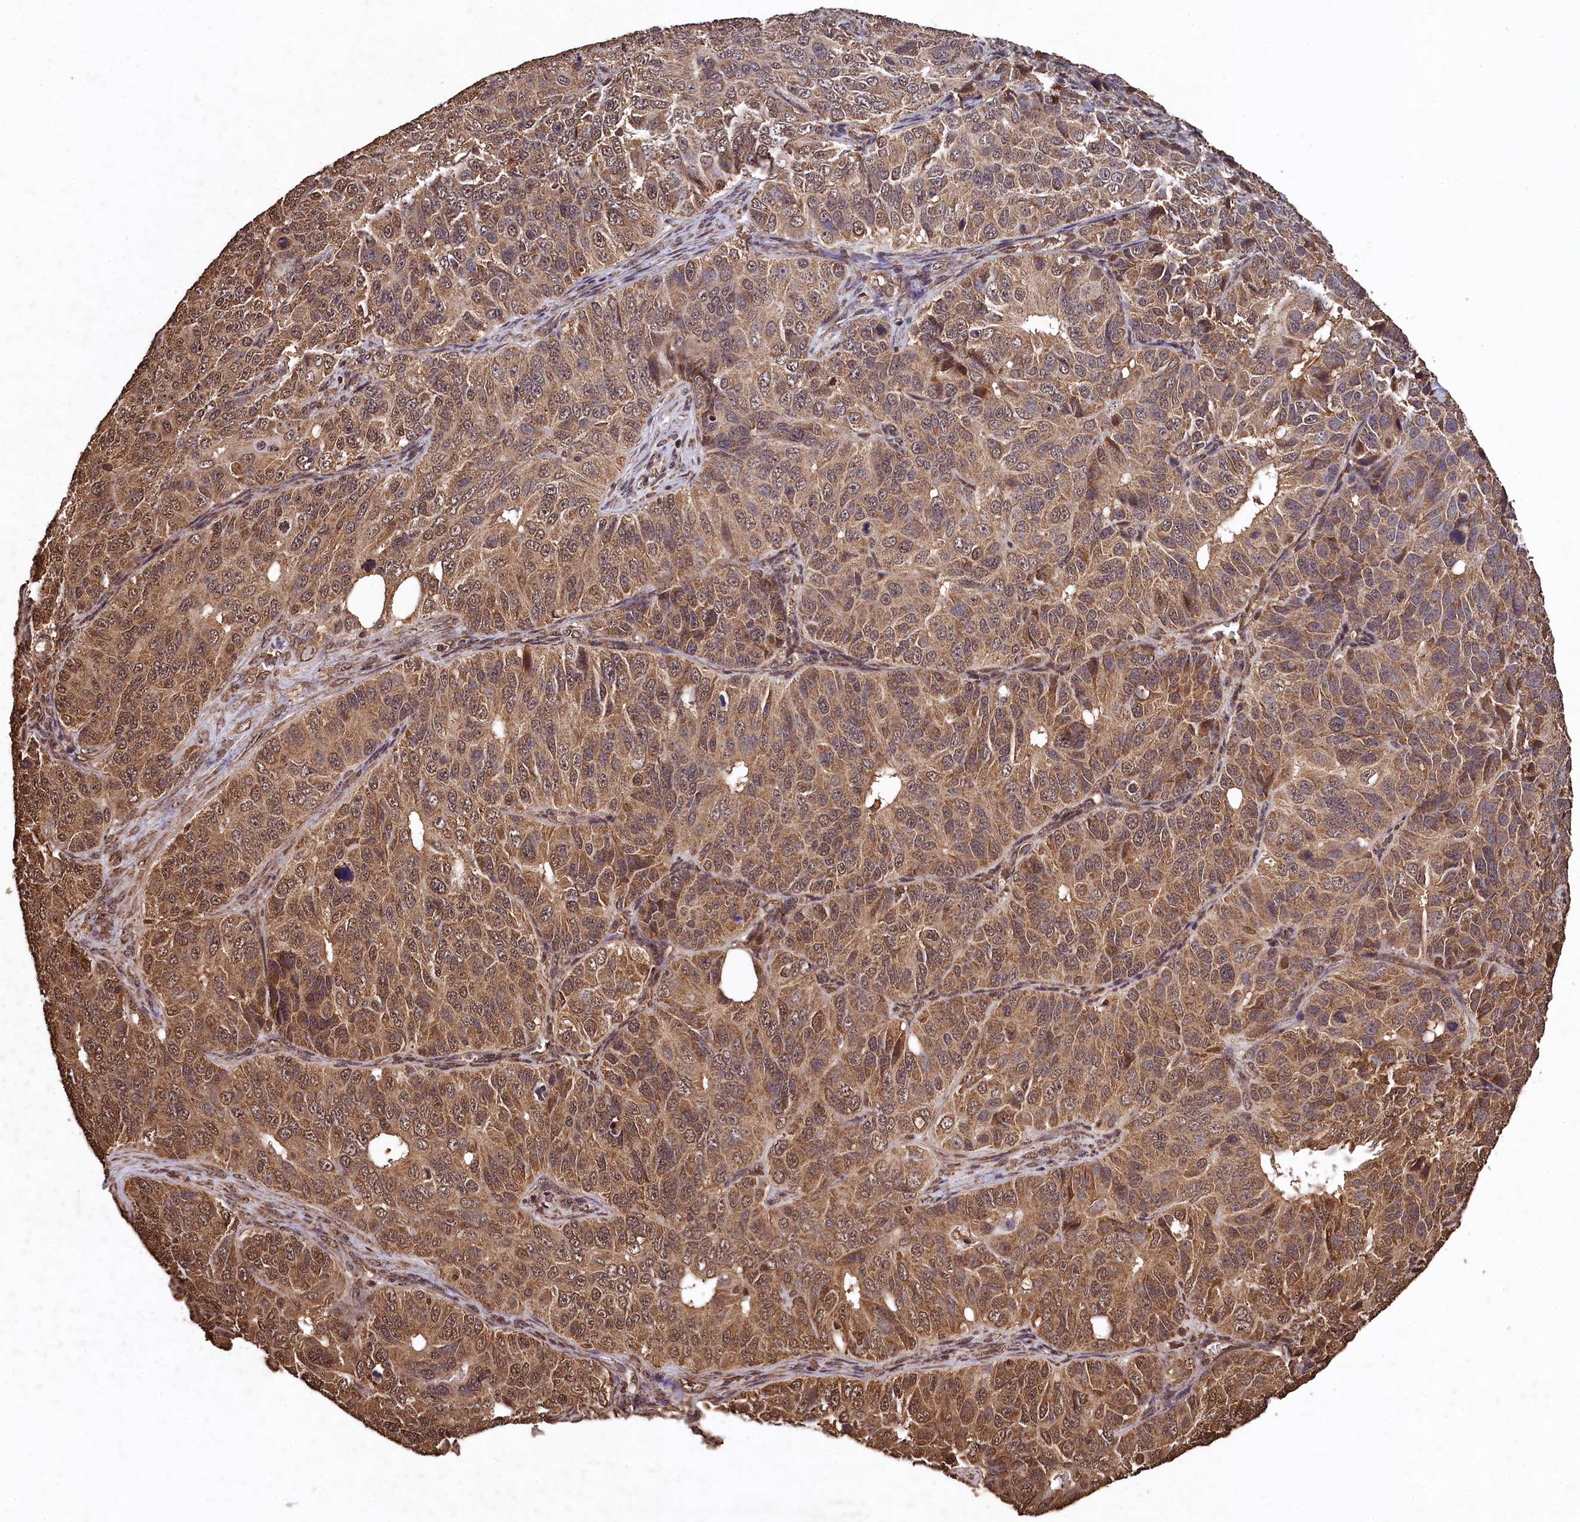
{"staining": {"intensity": "moderate", "quantity": ">75%", "location": "cytoplasmic/membranous,nuclear"}, "tissue": "ovarian cancer", "cell_type": "Tumor cells", "image_type": "cancer", "snomed": [{"axis": "morphology", "description": "Carcinoma, endometroid"}, {"axis": "topography", "description": "Ovary"}], "caption": "Tumor cells reveal medium levels of moderate cytoplasmic/membranous and nuclear positivity in approximately >75% of cells in human ovarian cancer.", "gene": "CEP57L1", "patient": {"sex": "female", "age": 51}}